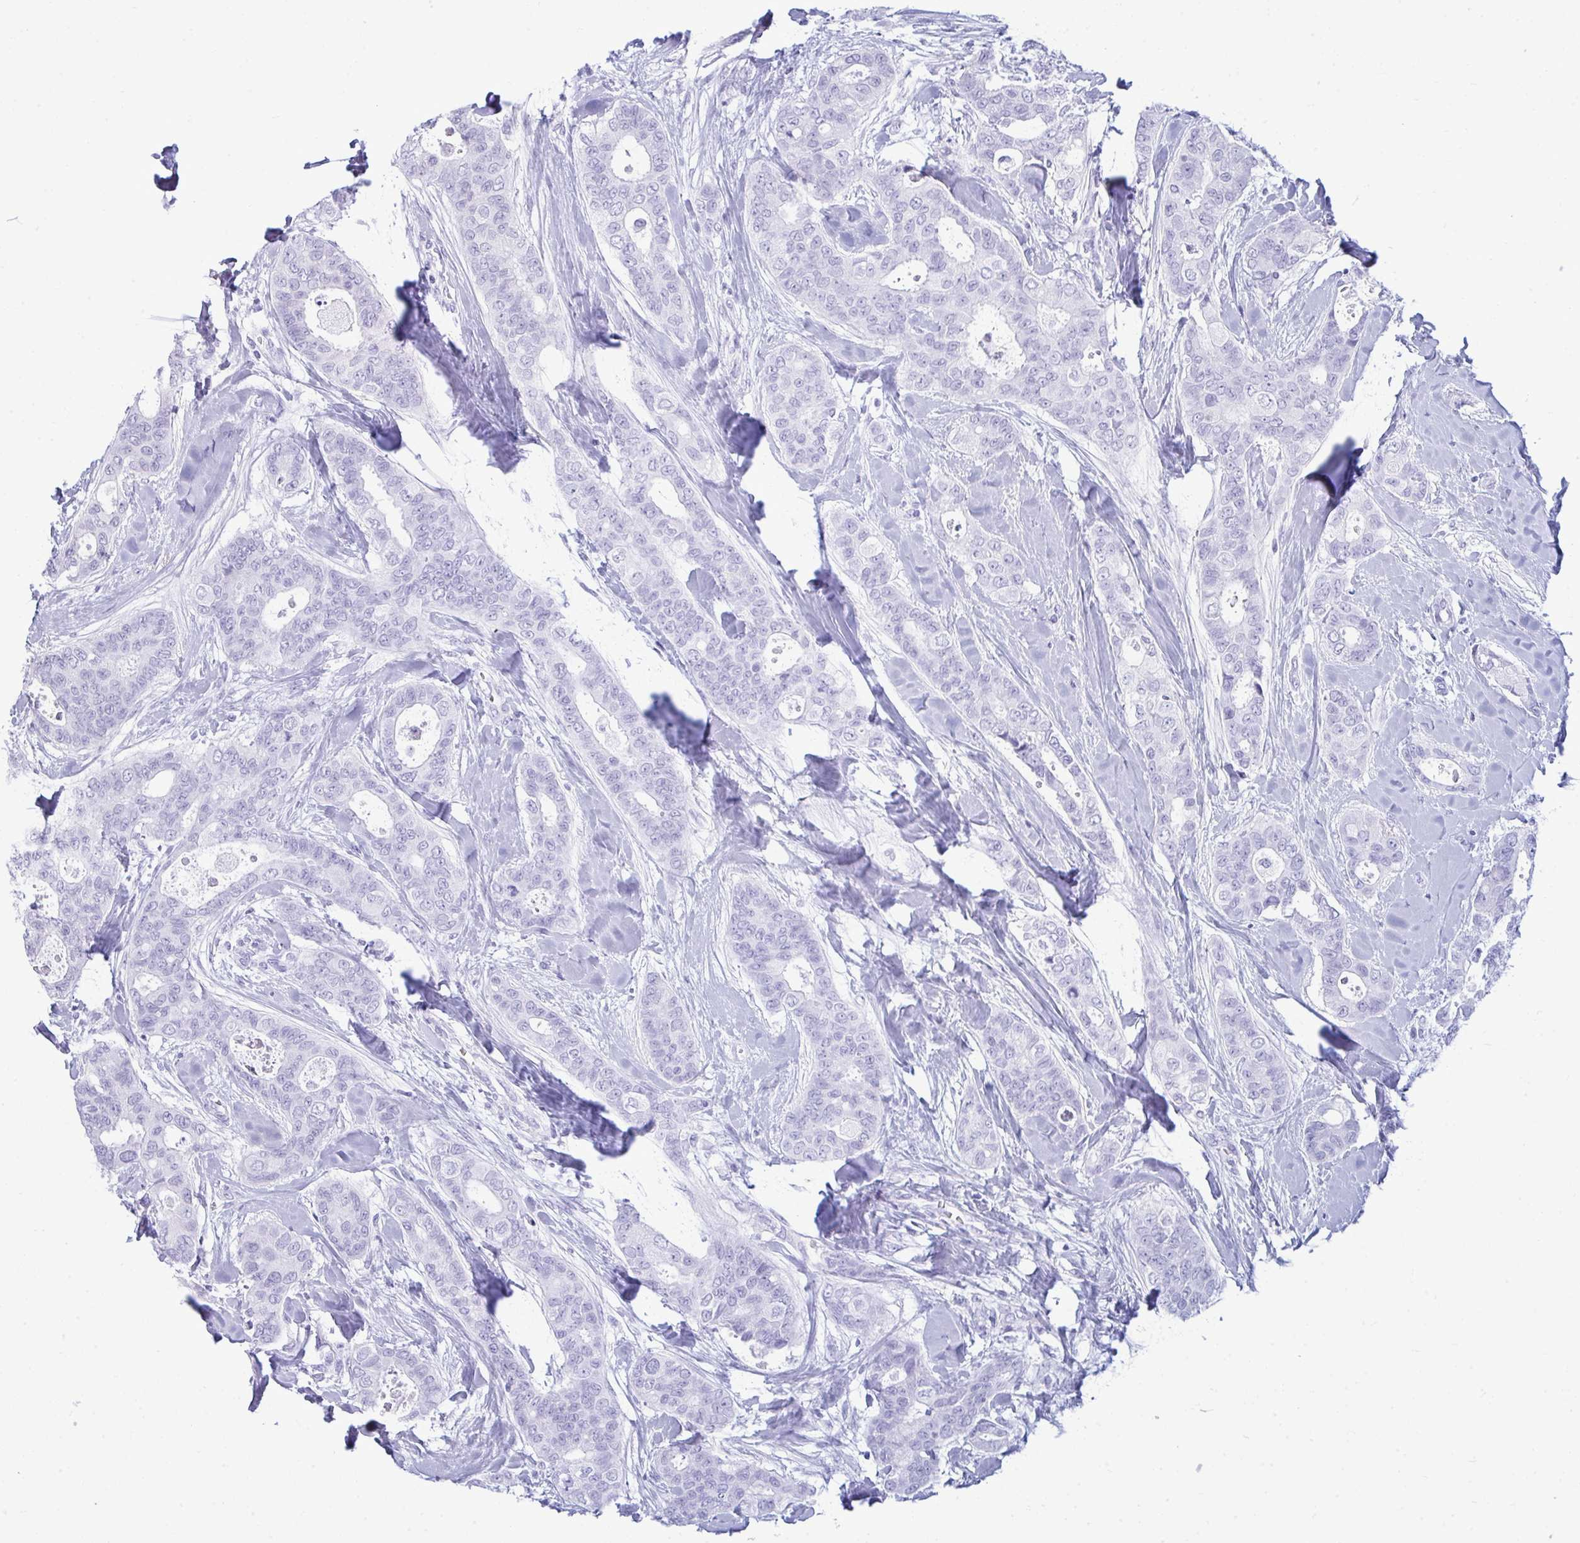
{"staining": {"intensity": "negative", "quantity": "none", "location": "none"}, "tissue": "breast cancer", "cell_type": "Tumor cells", "image_type": "cancer", "snomed": [{"axis": "morphology", "description": "Duct carcinoma"}, {"axis": "topography", "description": "Breast"}], "caption": "A high-resolution micrograph shows immunohistochemistry staining of infiltrating ductal carcinoma (breast), which shows no significant positivity in tumor cells.", "gene": "ANKRD60", "patient": {"sex": "female", "age": 45}}